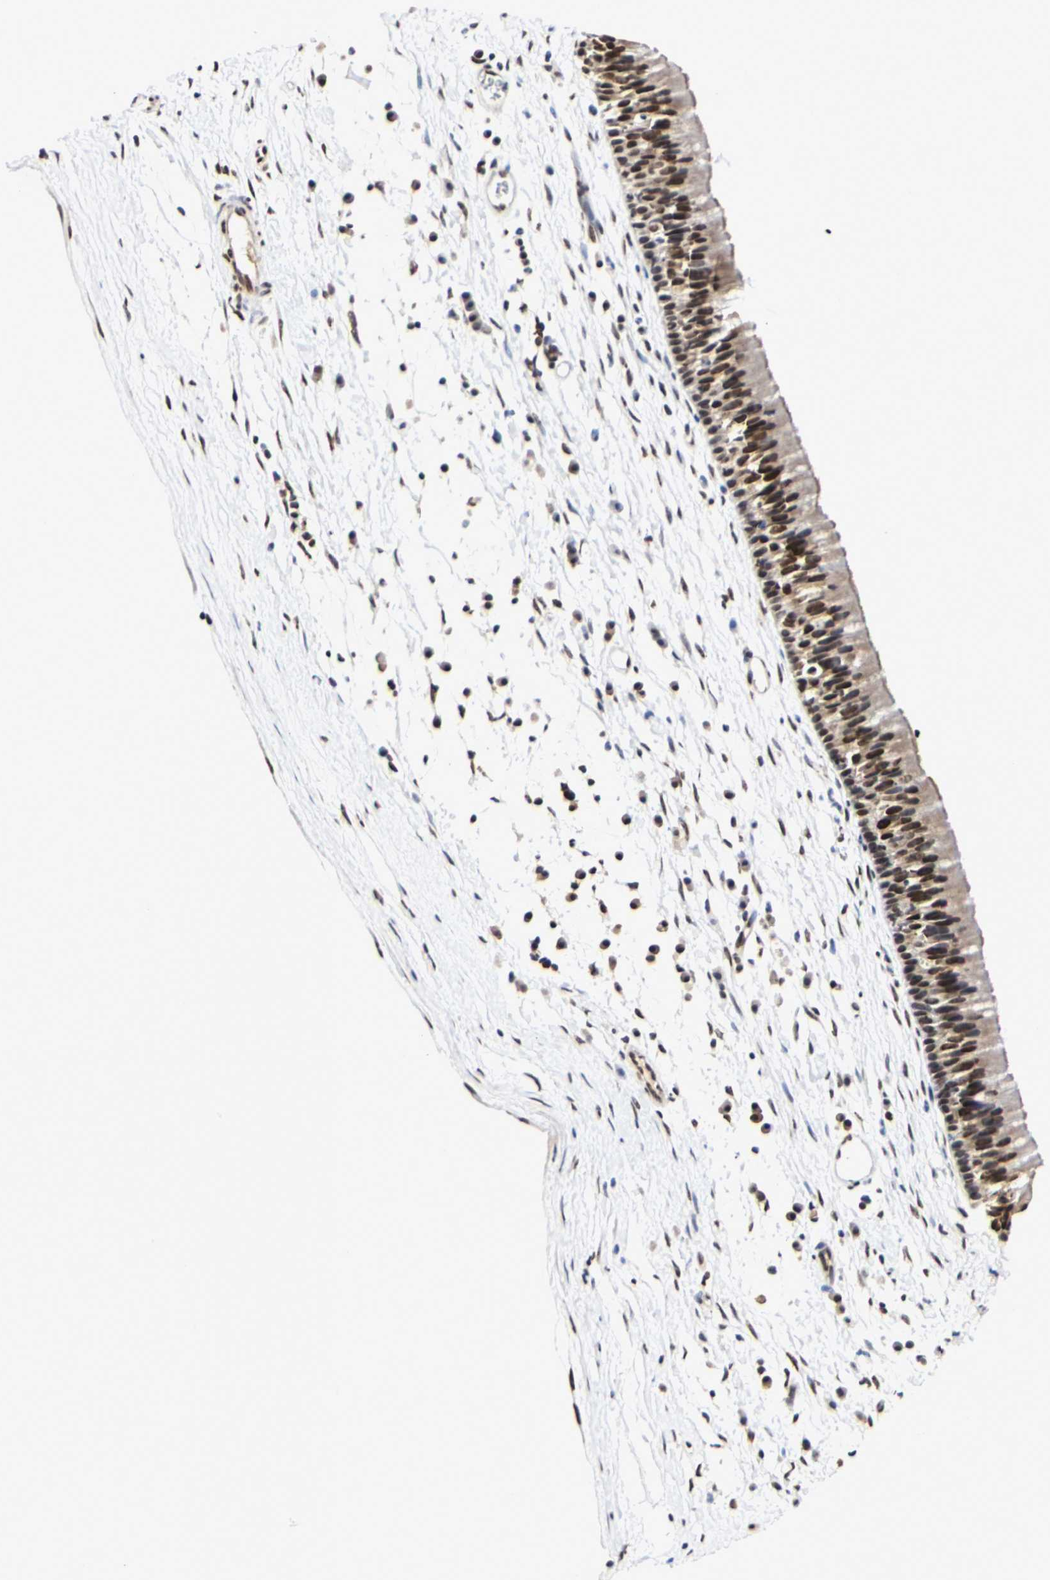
{"staining": {"intensity": "strong", "quantity": ">75%", "location": "nuclear"}, "tissue": "nasopharynx", "cell_type": "Respiratory epithelial cells", "image_type": "normal", "snomed": [{"axis": "morphology", "description": "Normal tissue, NOS"}, {"axis": "topography", "description": "Nasopharynx"}], "caption": "A brown stain labels strong nuclear positivity of a protein in respiratory epithelial cells of normal human nasopharynx.", "gene": "PRMT3", "patient": {"sex": "male", "age": 13}}